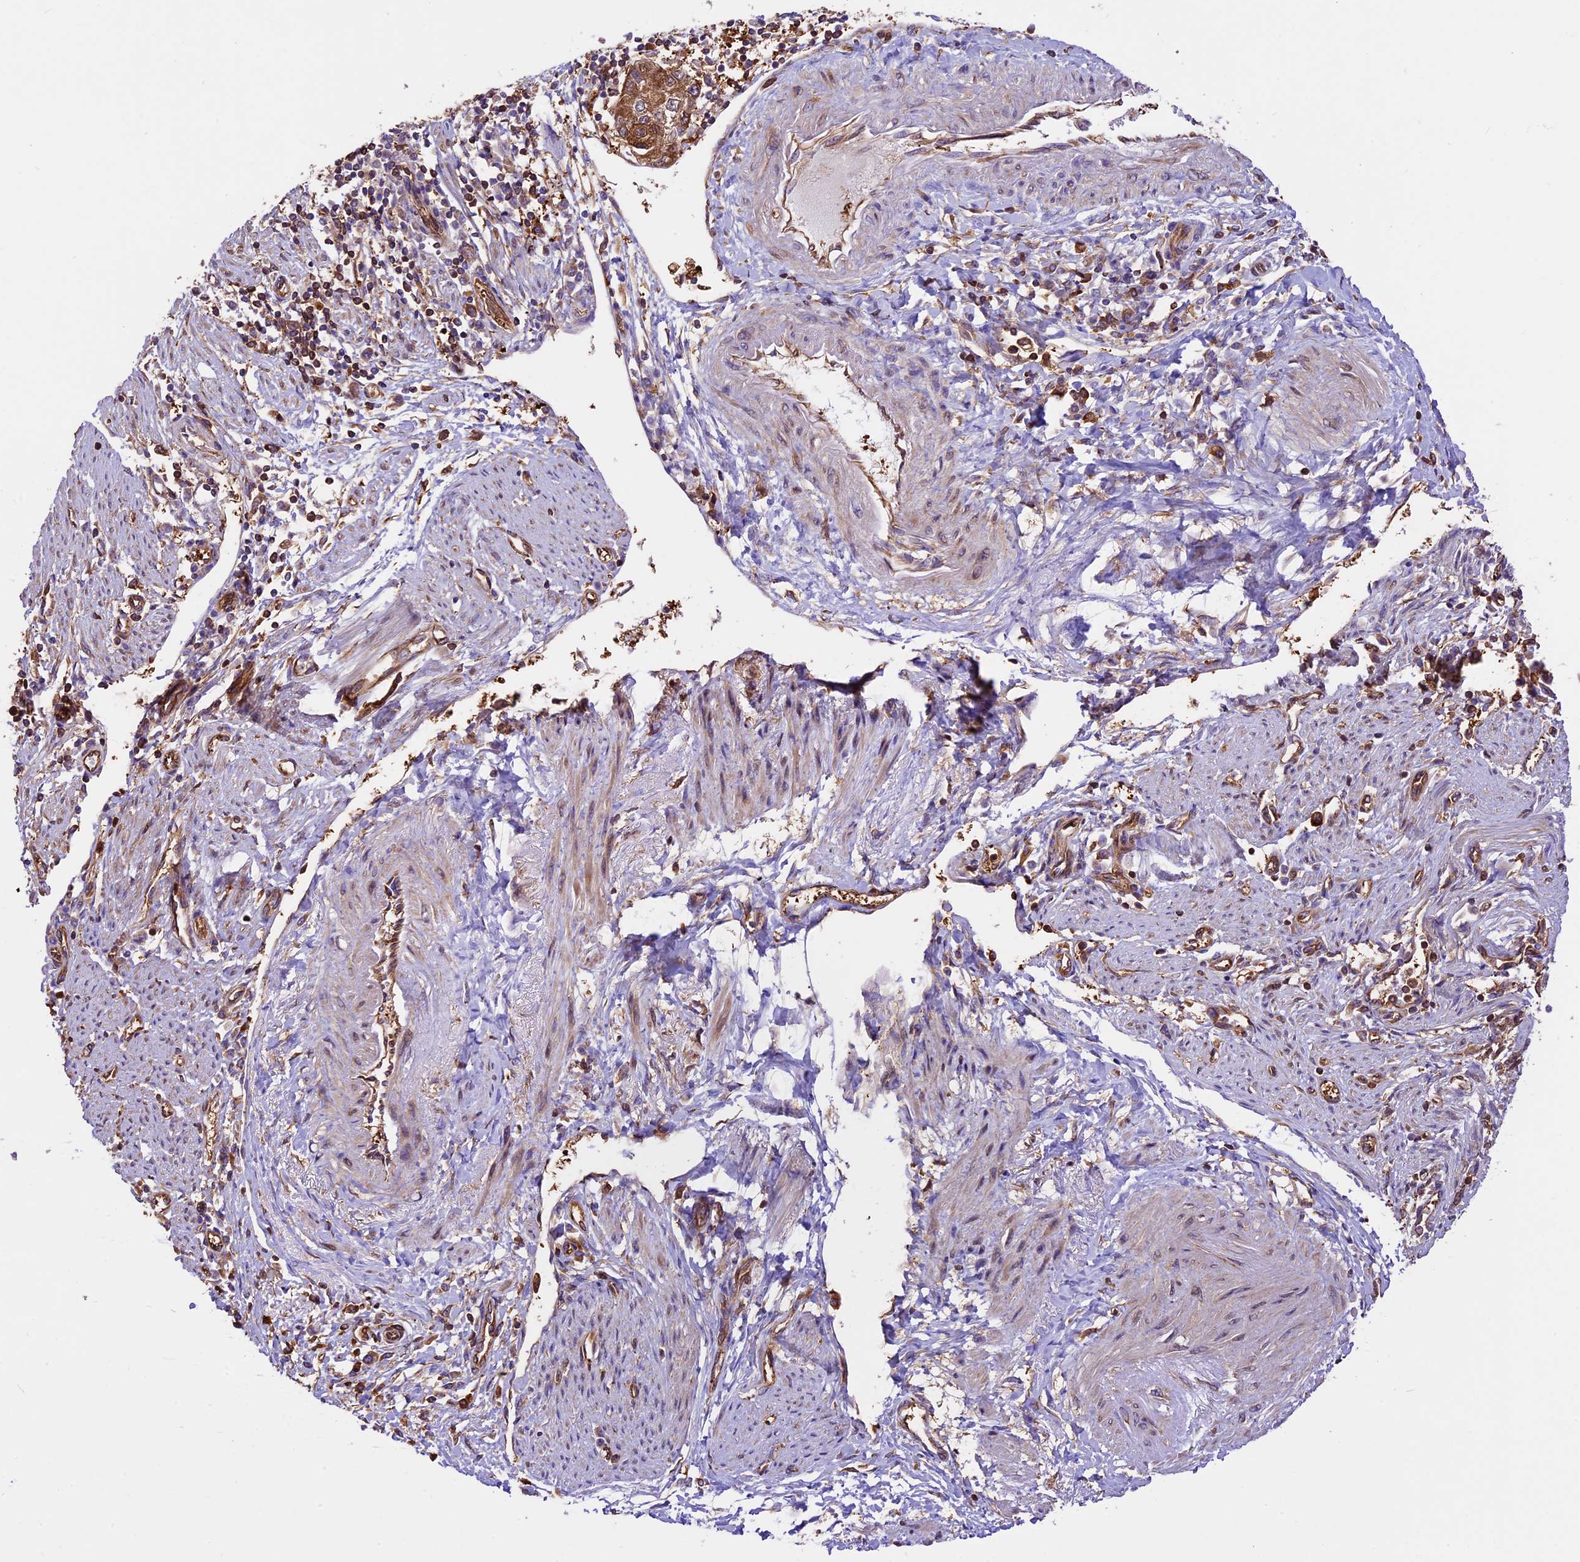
{"staining": {"intensity": "moderate", "quantity": ">75%", "location": "cytoplasmic/membranous"}, "tissue": "endometrial cancer", "cell_type": "Tumor cells", "image_type": "cancer", "snomed": [{"axis": "morphology", "description": "Adenocarcinoma, NOS"}, {"axis": "topography", "description": "Endometrium"}], "caption": "Endometrial cancer stained with immunohistochemistry (IHC) displays moderate cytoplasmic/membranous expression in approximately >75% of tumor cells.", "gene": "KARS1", "patient": {"sex": "female", "age": 49}}